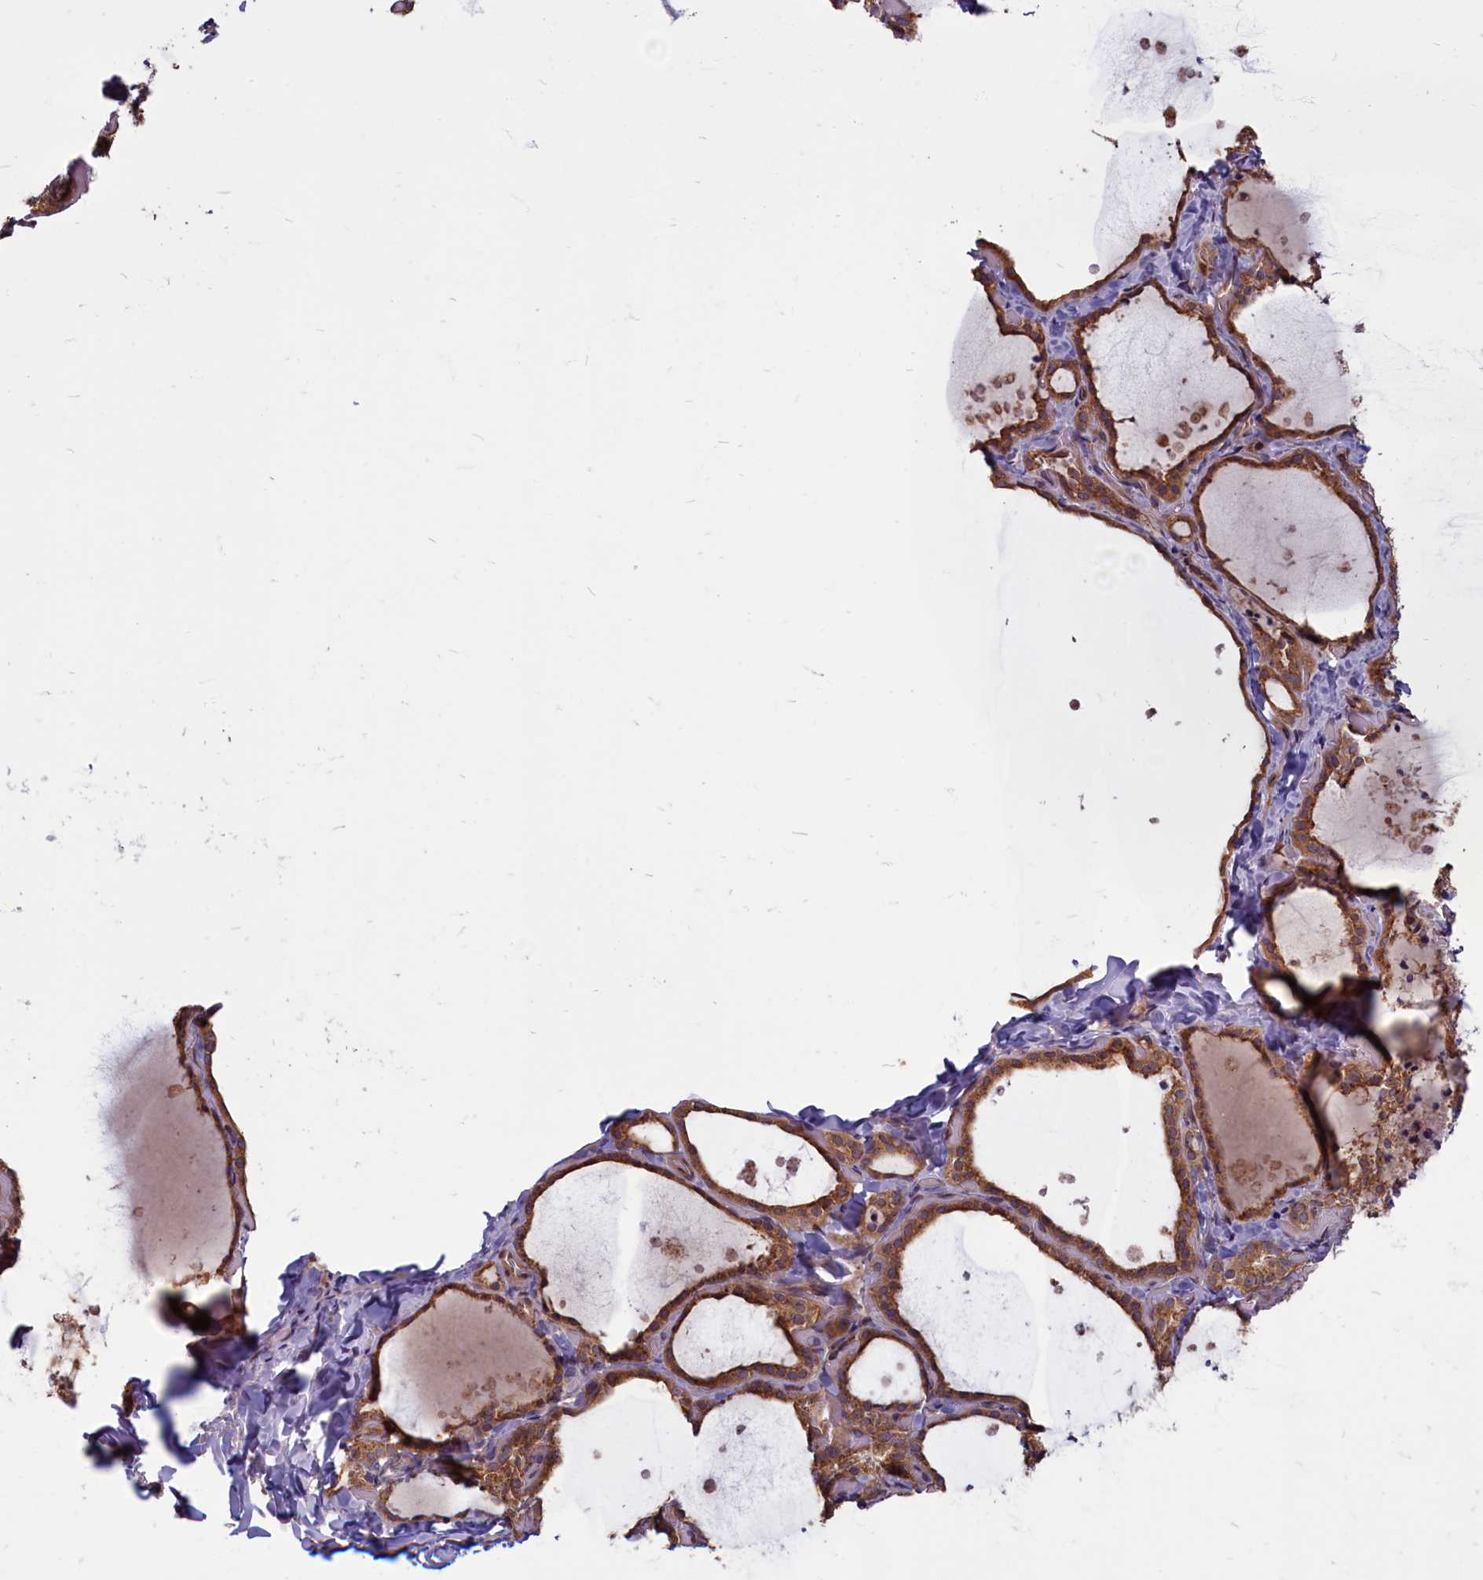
{"staining": {"intensity": "strong", "quantity": ">75%", "location": "cytoplasmic/membranous"}, "tissue": "thyroid gland", "cell_type": "Glandular cells", "image_type": "normal", "snomed": [{"axis": "morphology", "description": "Normal tissue, NOS"}, {"axis": "topography", "description": "Thyroid gland"}], "caption": "Glandular cells reveal high levels of strong cytoplasmic/membranous expression in about >75% of cells in benign human thyroid gland.", "gene": "ENSG00000274944", "patient": {"sex": "female", "age": 44}}